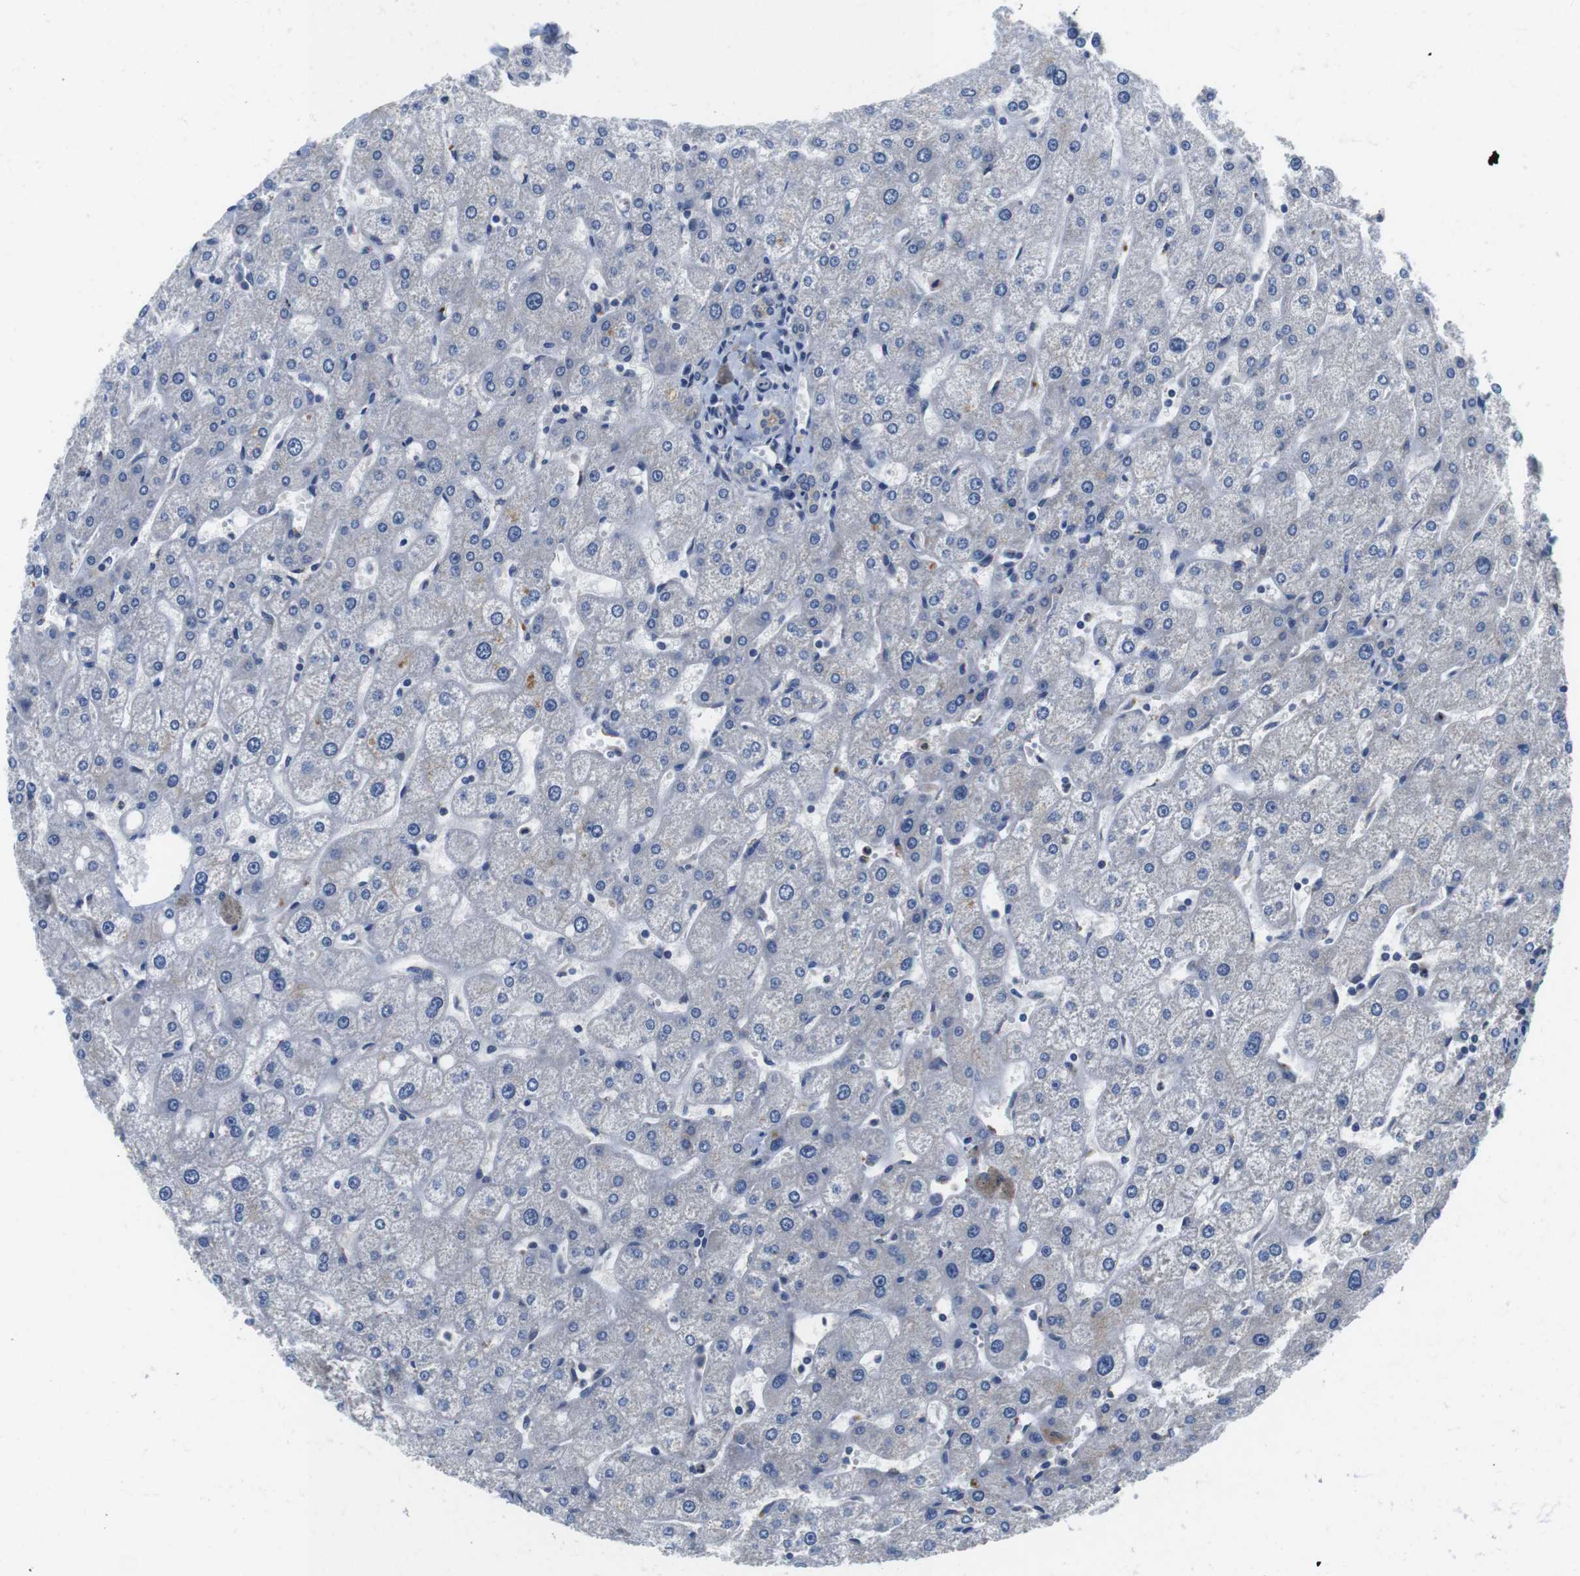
{"staining": {"intensity": "weak", "quantity": "<25%", "location": "cytoplasmic/membranous"}, "tissue": "liver", "cell_type": "Cholangiocytes", "image_type": "normal", "snomed": [{"axis": "morphology", "description": "Normal tissue, NOS"}, {"axis": "topography", "description": "Liver"}], "caption": "Immunohistochemical staining of unremarkable human liver shows no significant expression in cholangiocytes.", "gene": "FADD", "patient": {"sex": "male", "age": 67}}